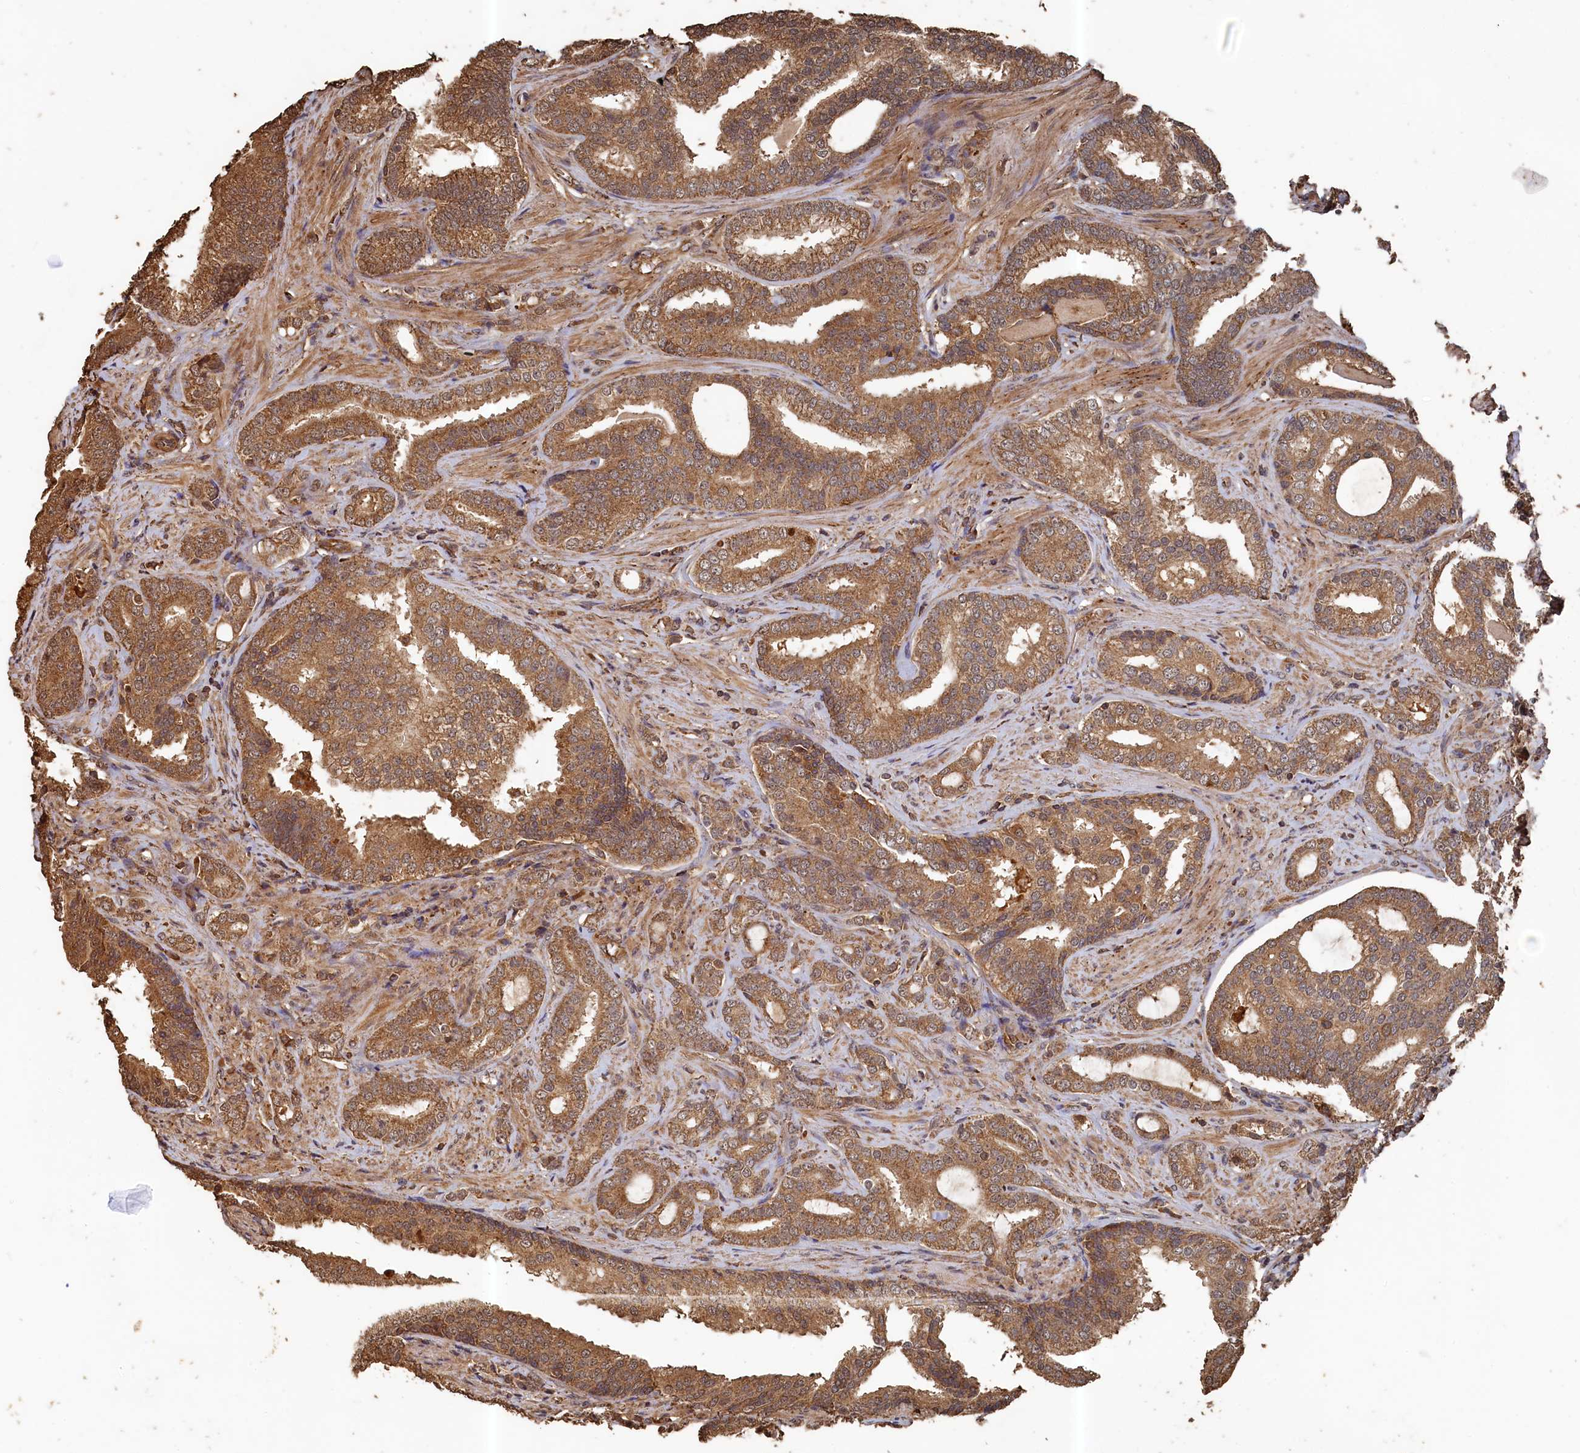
{"staining": {"intensity": "moderate", "quantity": ">75%", "location": "cytoplasmic/membranous"}, "tissue": "prostate cancer", "cell_type": "Tumor cells", "image_type": "cancer", "snomed": [{"axis": "morphology", "description": "Adenocarcinoma, High grade"}, {"axis": "topography", "description": "Prostate"}], "caption": "DAB immunohistochemical staining of prostate adenocarcinoma (high-grade) displays moderate cytoplasmic/membranous protein expression in approximately >75% of tumor cells.", "gene": "SNX33", "patient": {"sex": "male", "age": 63}}